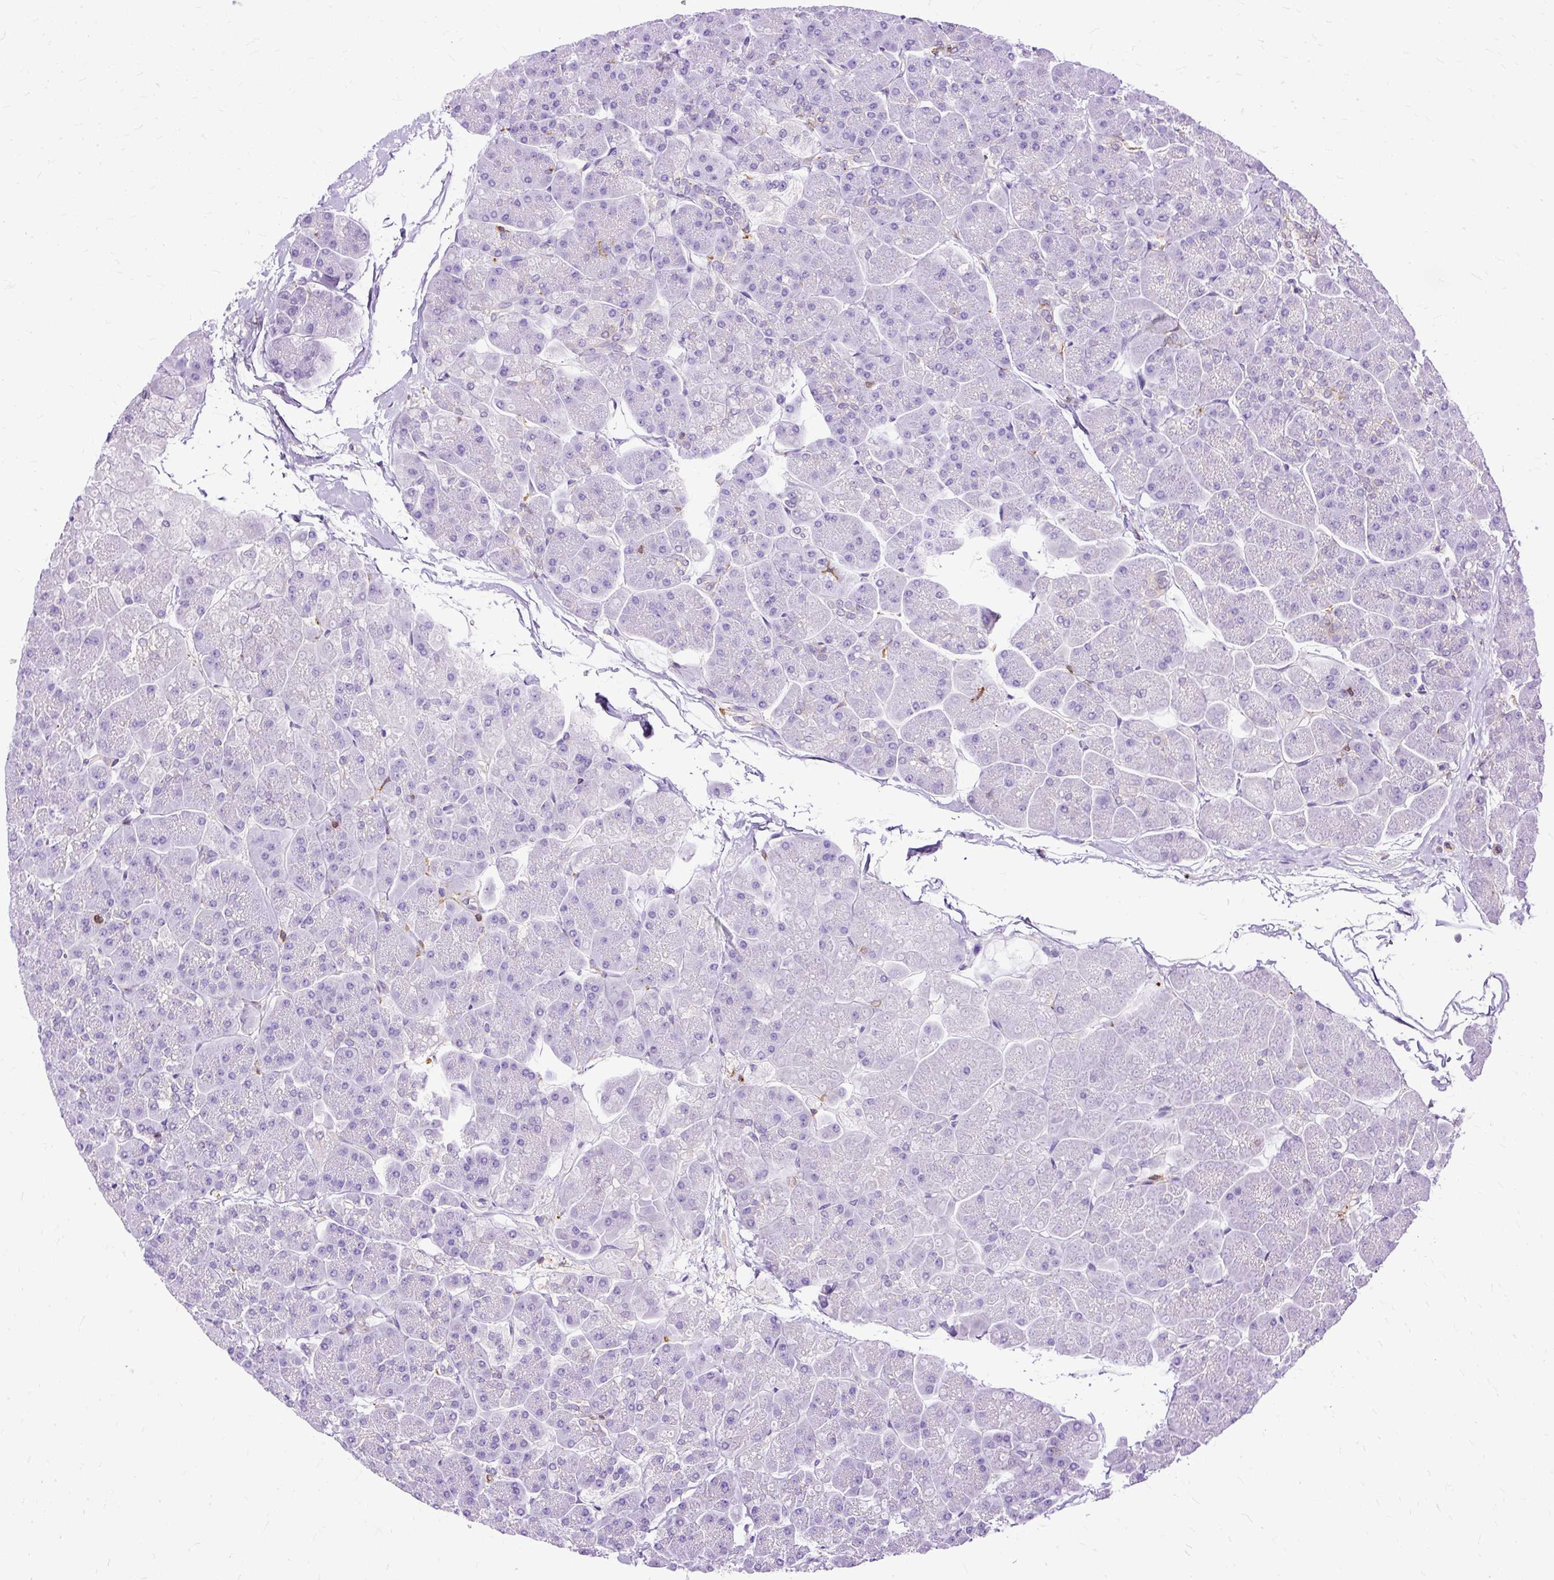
{"staining": {"intensity": "negative", "quantity": "none", "location": "none"}, "tissue": "pancreas", "cell_type": "Exocrine glandular cells", "image_type": "normal", "snomed": [{"axis": "morphology", "description": "Normal tissue, NOS"}, {"axis": "topography", "description": "Pancreas"}, {"axis": "topography", "description": "Peripheral nerve tissue"}], "caption": "DAB (3,3'-diaminobenzidine) immunohistochemical staining of normal human pancreas exhibits no significant staining in exocrine glandular cells. The staining is performed using DAB brown chromogen with nuclei counter-stained in using hematoxylin.", "gene": "TWF2", "patient": {"sex": "male", "age": 54}}